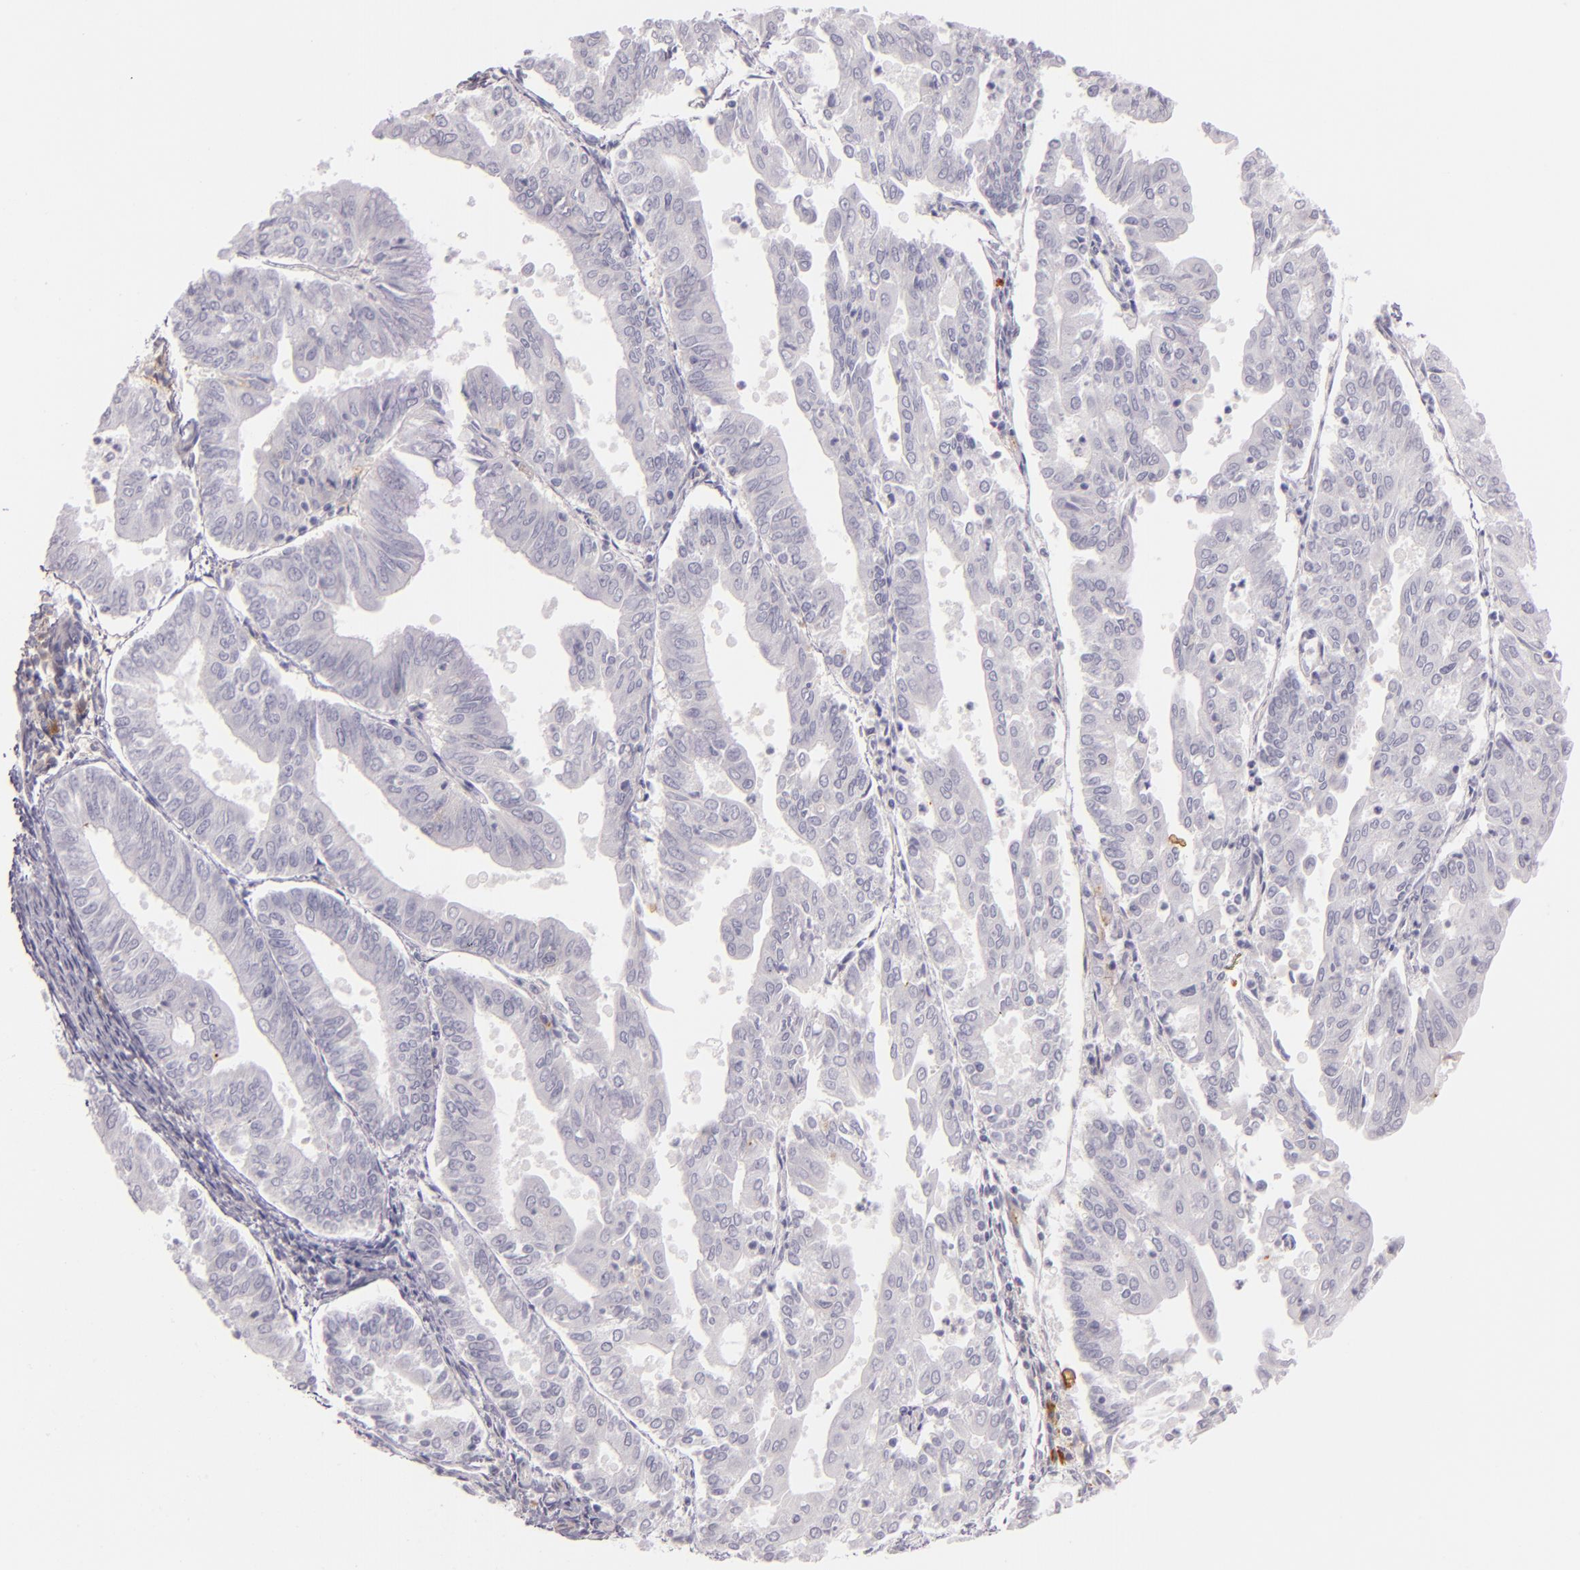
{"staining": {"intensity": "negative", "quantity": "none", "location": "none"}, "tissue": "endometrial cancer", "cell_type": "Tumor cells", "image_type": "cancer", "snomed": [{"axis": "morphology", "description": "Adenocarcinoma, NOS"}, {"axis": "topography", "description": "Endometrium"}], "caption": "DAB immunohistochemical staining of endometrial adenocarcinoma demonstrates no significant expression in tumor cells.", "gene": "ICAM1", "patient": {"sex": "female", "age": 79}}